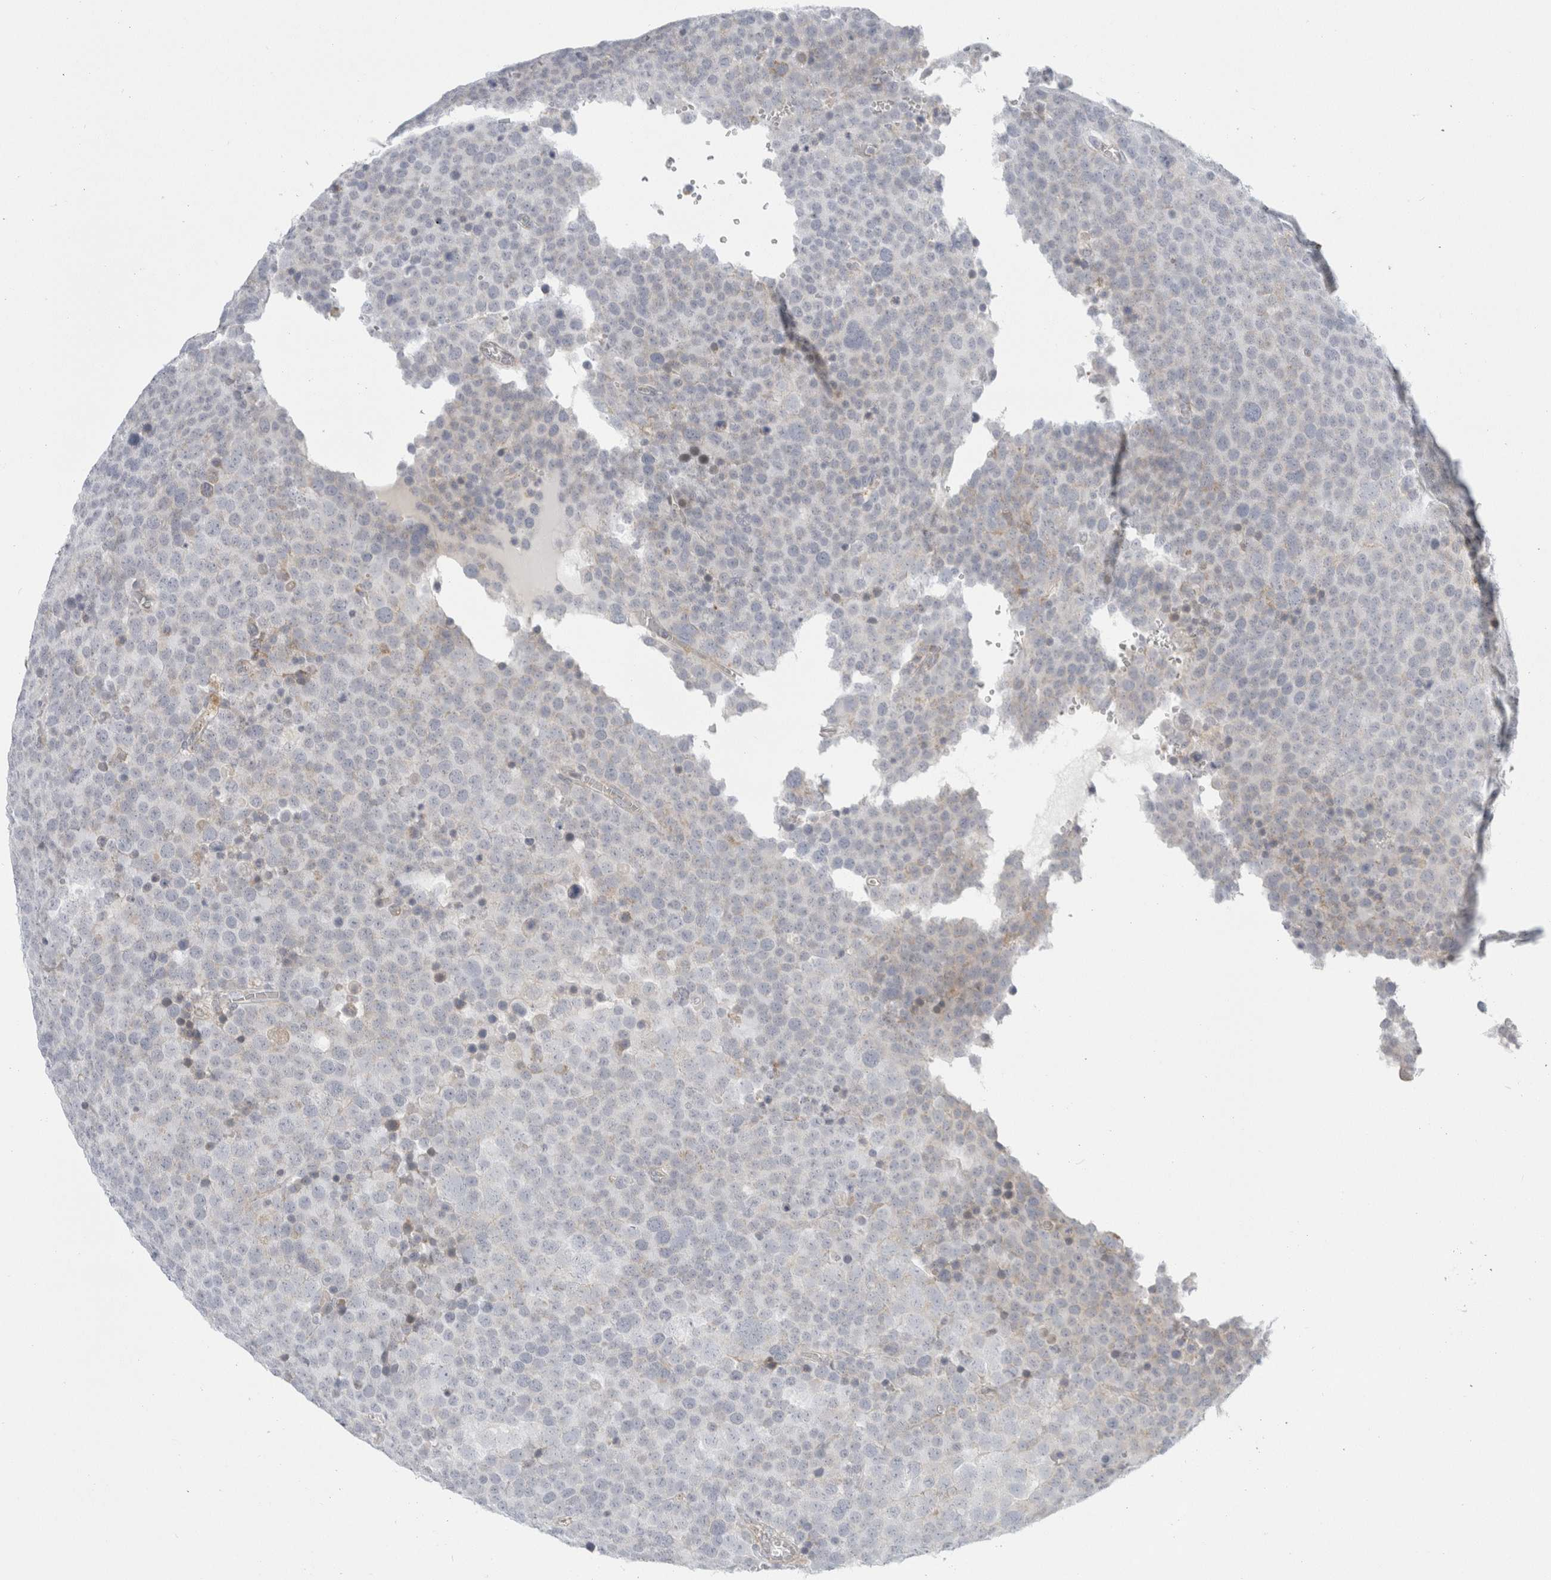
{"staining": {"intensity": "negative", "quantity": "none", "location": "none"}, "tissue": "testis cancer", "cell_type": "Tumor cells", "image_type": "cancer", "snomed": [{"axis": "morphology", "description": "Seminoma, NOS"}, {"axis": "topography", "description": "Testis"}], "caption": "This is an IHC photomicrograph of human testis seminoma. There is no expression in tumor cells.", "gene": "FAHD1", "patient": {"sex": "male", "age": 71}}